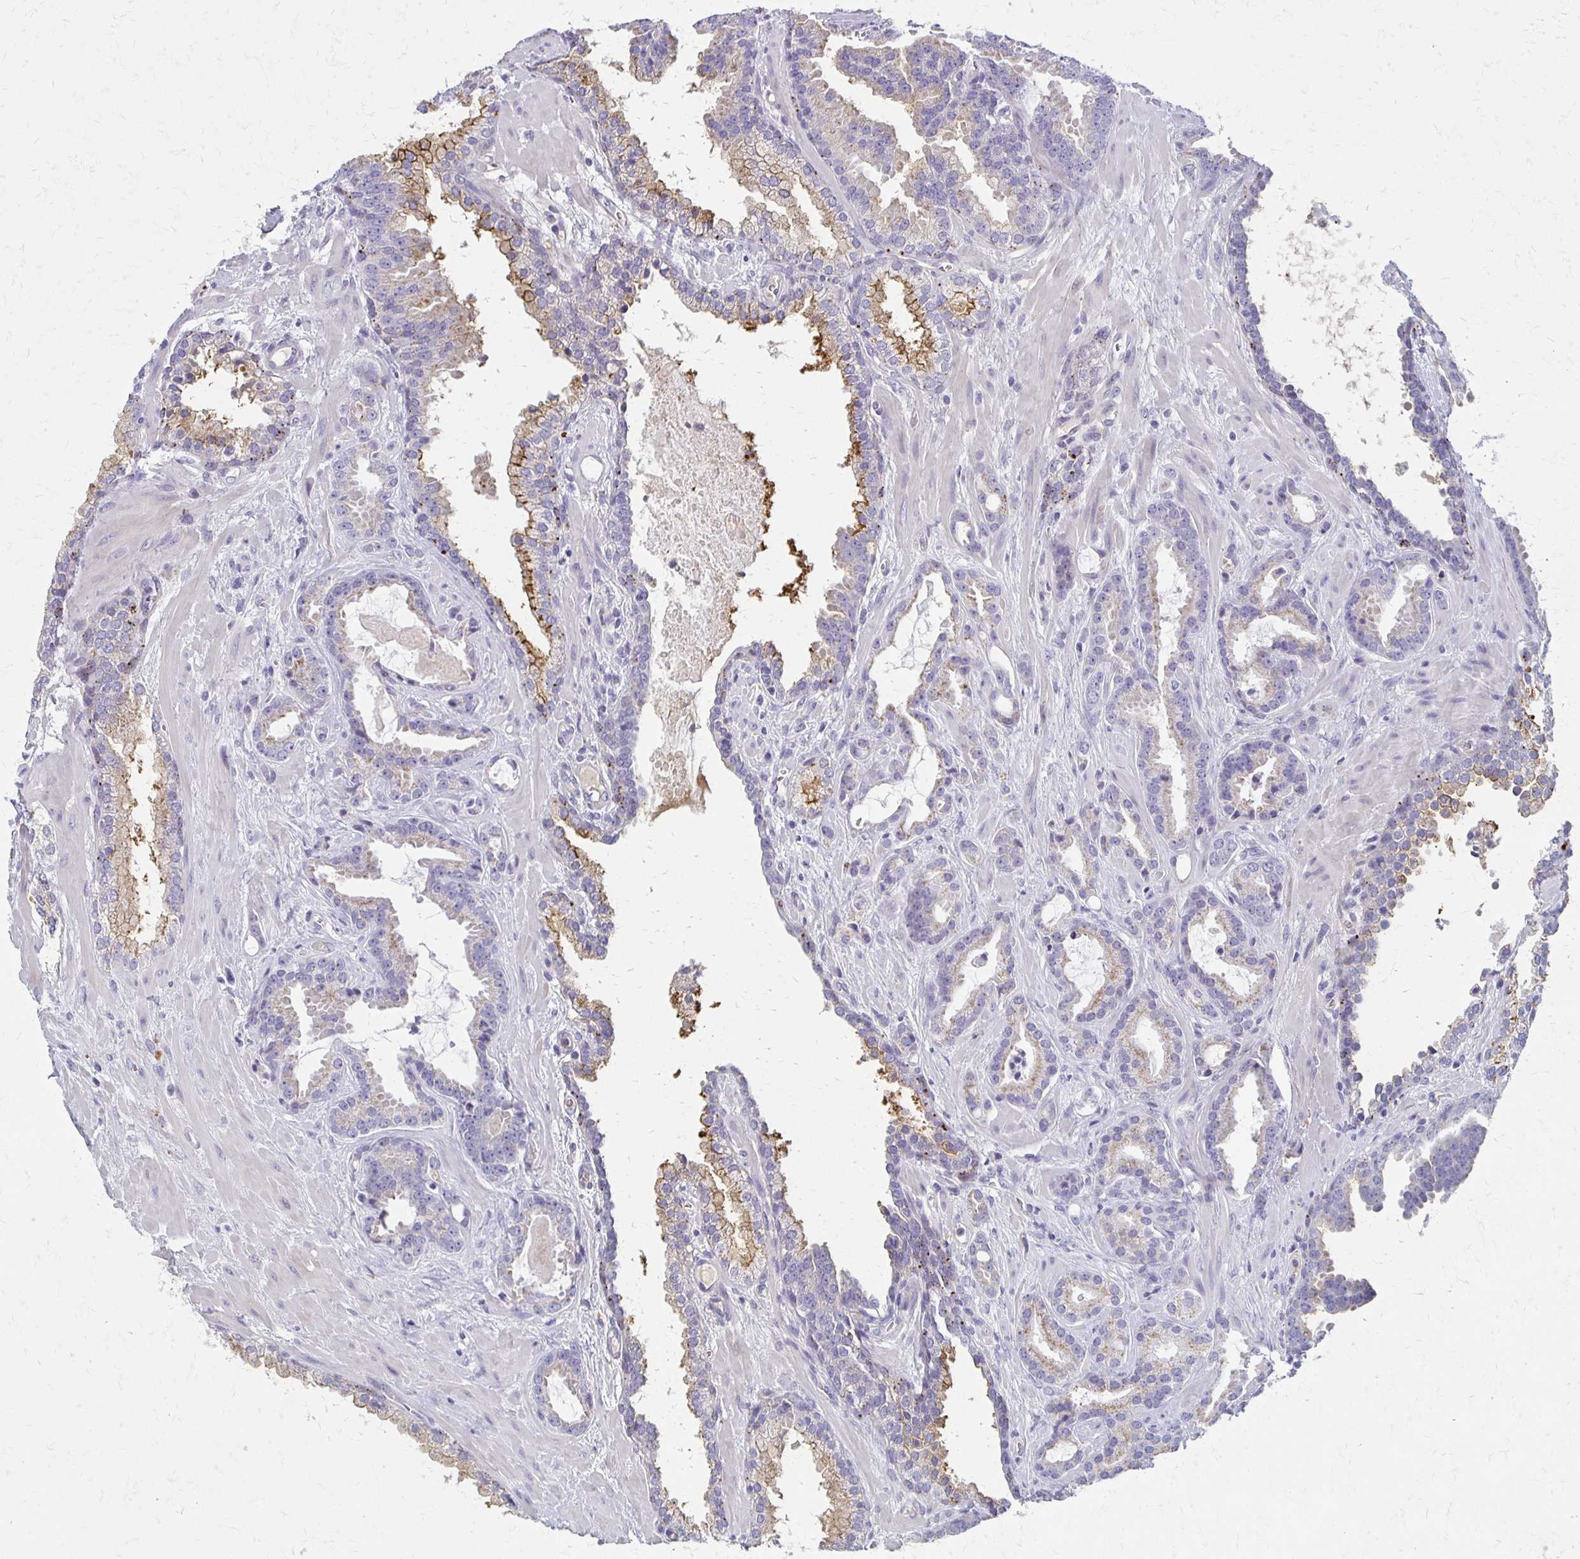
{"staining": {"intensity": "negative", "quantity": "none", "location": "none"}, "tissue": "prostate cancer", "cell_type": "Tumor cells", "image_type": "cancer", "snomed": [{"axis": "morphology", "description": "Adenocarcinoma, Low grade"}, {"axis": "topography", "description": "Prostate"}], "caption": "This is an IHC histopathology image of human prostate low-grade adenocarcinoma. There is no positivity in tumor cells.", "gene": "BBS12", "patient": {"sex": "male", "age": 62}}